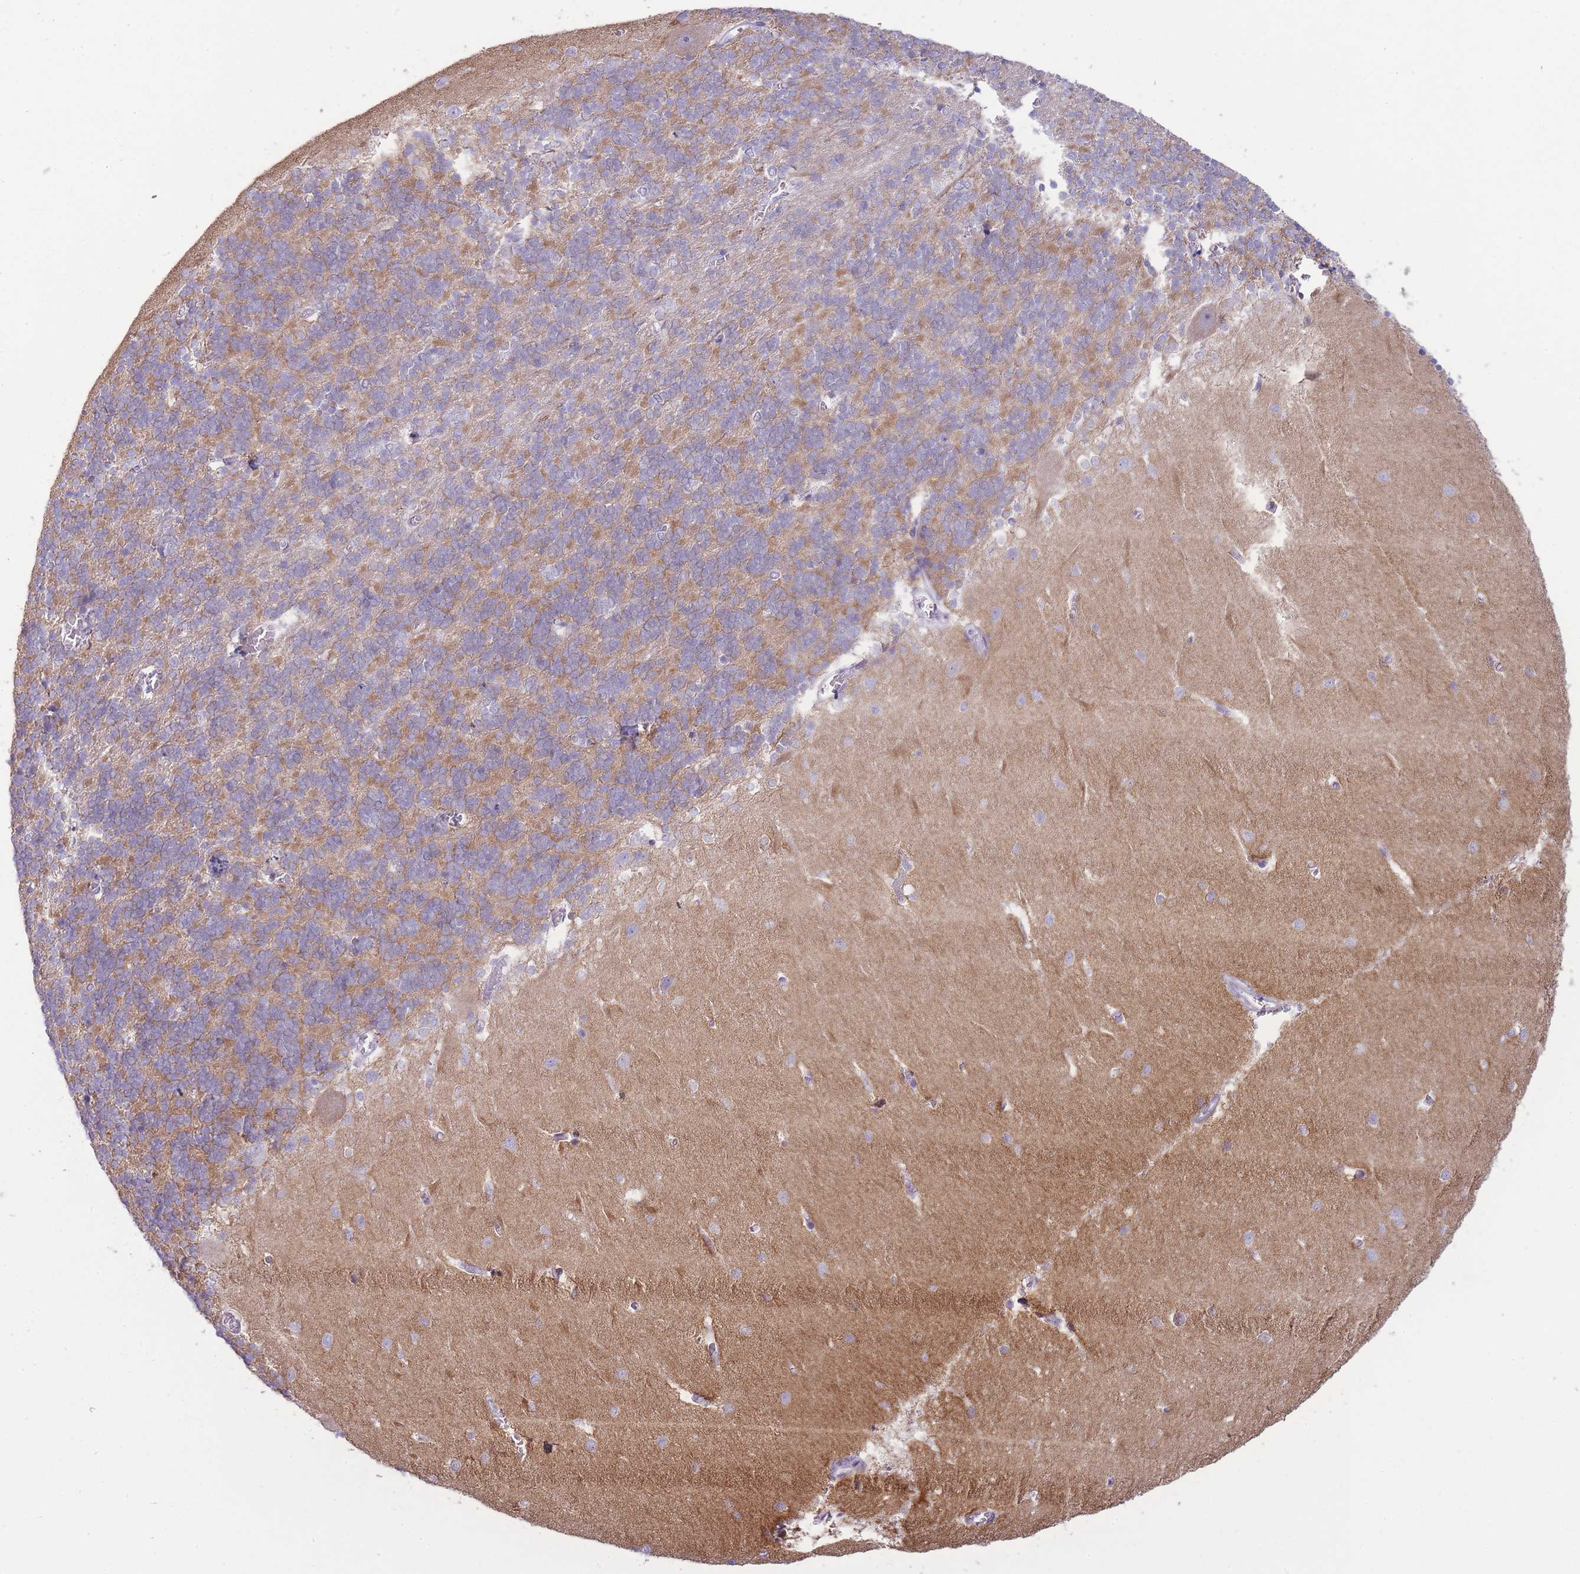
{"staining": {"intensity": "moderate", "quantity": "25%-75%", "location": "cytoplasmic/membranous"}, "tissue": "cerebellum", "cell_type": "Cells in granular layer", "image_type": "normal", "snomed": [{"axis": "morphology", "description": "Normal tissue, NOS"}, {"axis": "topography", "description": "Cerebellum"}], "caption": "Normal cerebellum was stained to show a protein in brown. There is medium levels of moderate cytoplasmic/membranous staining in about 25%-75% of cells in granular layer. (IHC, brightfield microscopy, high magnification).", "gene": "UTP14A", "patient": {"sex": "male", "age": 37}}